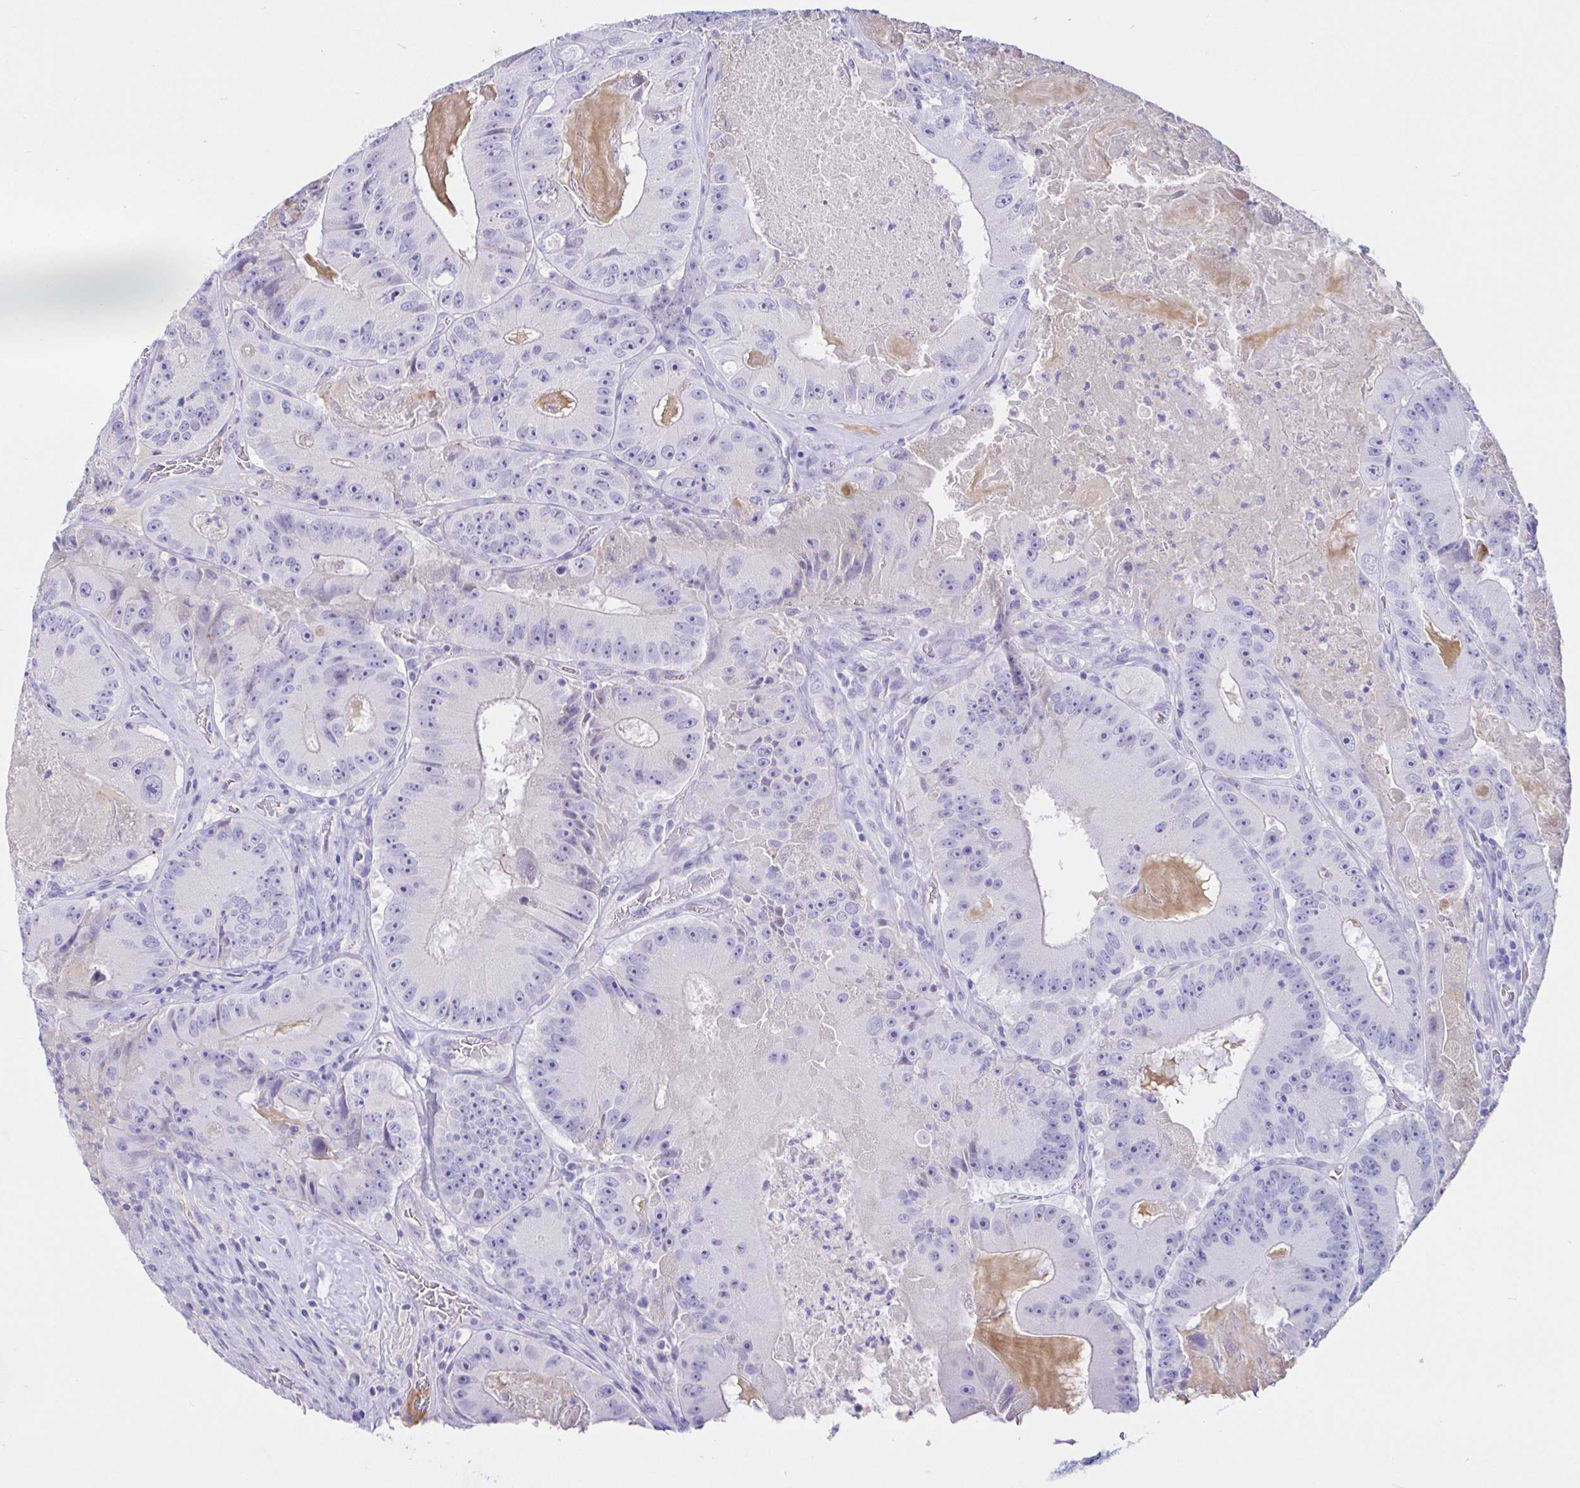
{"staining": {"intensity": "negative", "quantity": "none", "location": "none"}, "tissue": "colorectal cancer", "cell_type": "Tumor cells", "image_type": "cancer", "snomed": [{"axis": "morphology", "description": "Adenocarcinoma, NOS"}, {"axis": "topography", "description": "Colon"}], "caption": "DAB (3,3'-diaminobenzidine) immunohistochemical staining of colorectal cancer (adenocarcinoma) shows no significant positivity in tumor cells. Nuclei are stained in blue.", "gene": "SAA4", "patient": {"sex": "female", "age": 86}}